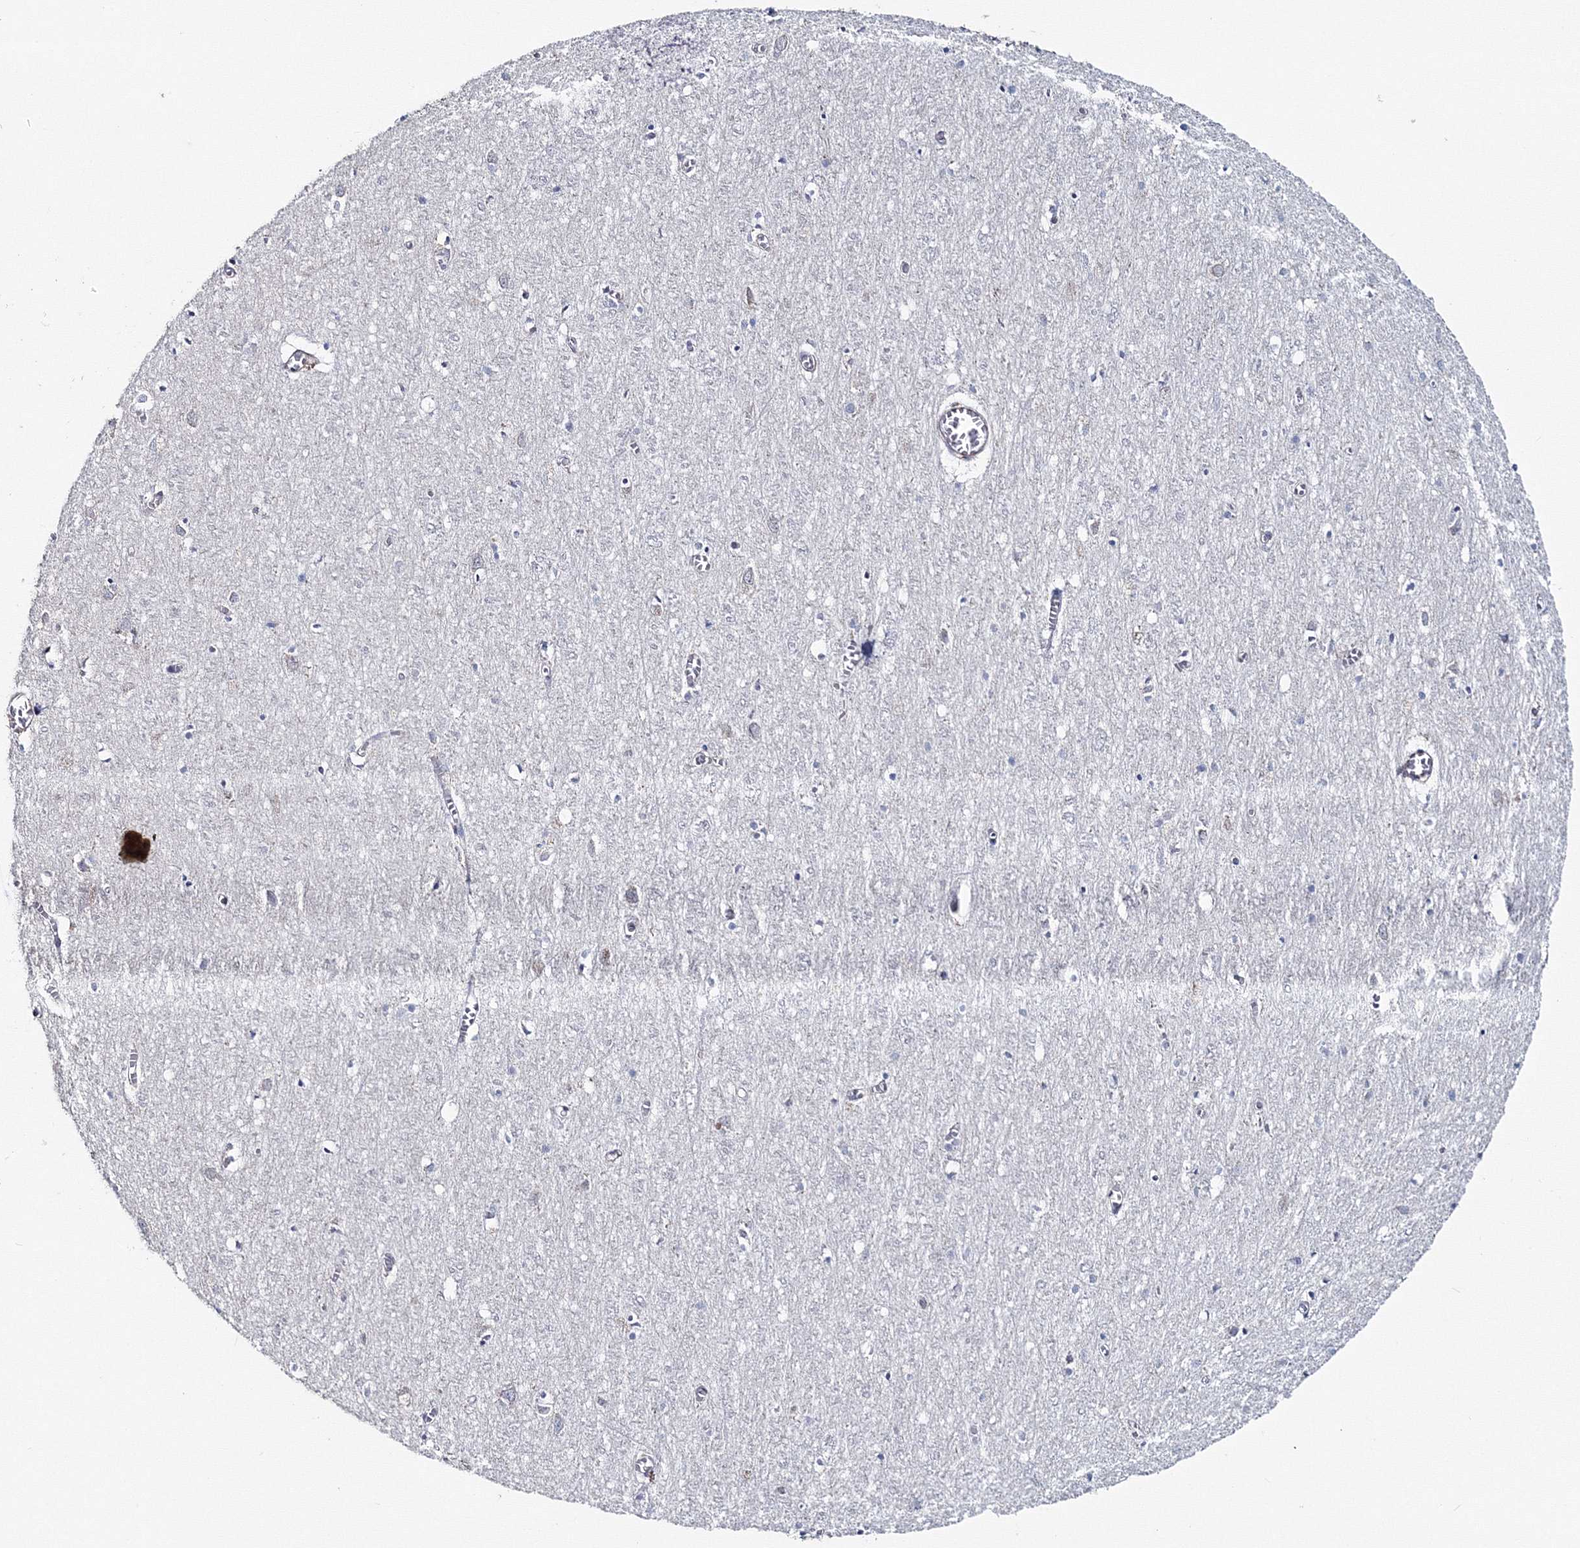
{"staining": {"intensity": "moderate", "quantity": ">75%", "location": "cytoplasmic/membranous"}, "tissue": "cerebral cortex", "cell_type": "Endothelial cells", "image_type": "normal", "snomed": [{"axis": "morphology", "description": "Normal tissue, NOS"}, {"axis": "topography", "description": "Cerebral cortex"}], "caption": "Endothelial cells show moderate cytoplasmic/membranous staining in approximately >75% of cells in normal cerebral cortex. The staining was performed using DAB, with brown indicating positive protein expression. Nuclei are stained blue with hematoxylin.", "gene": "GGA2", "patient": {"sex": "female", "age": 64}}